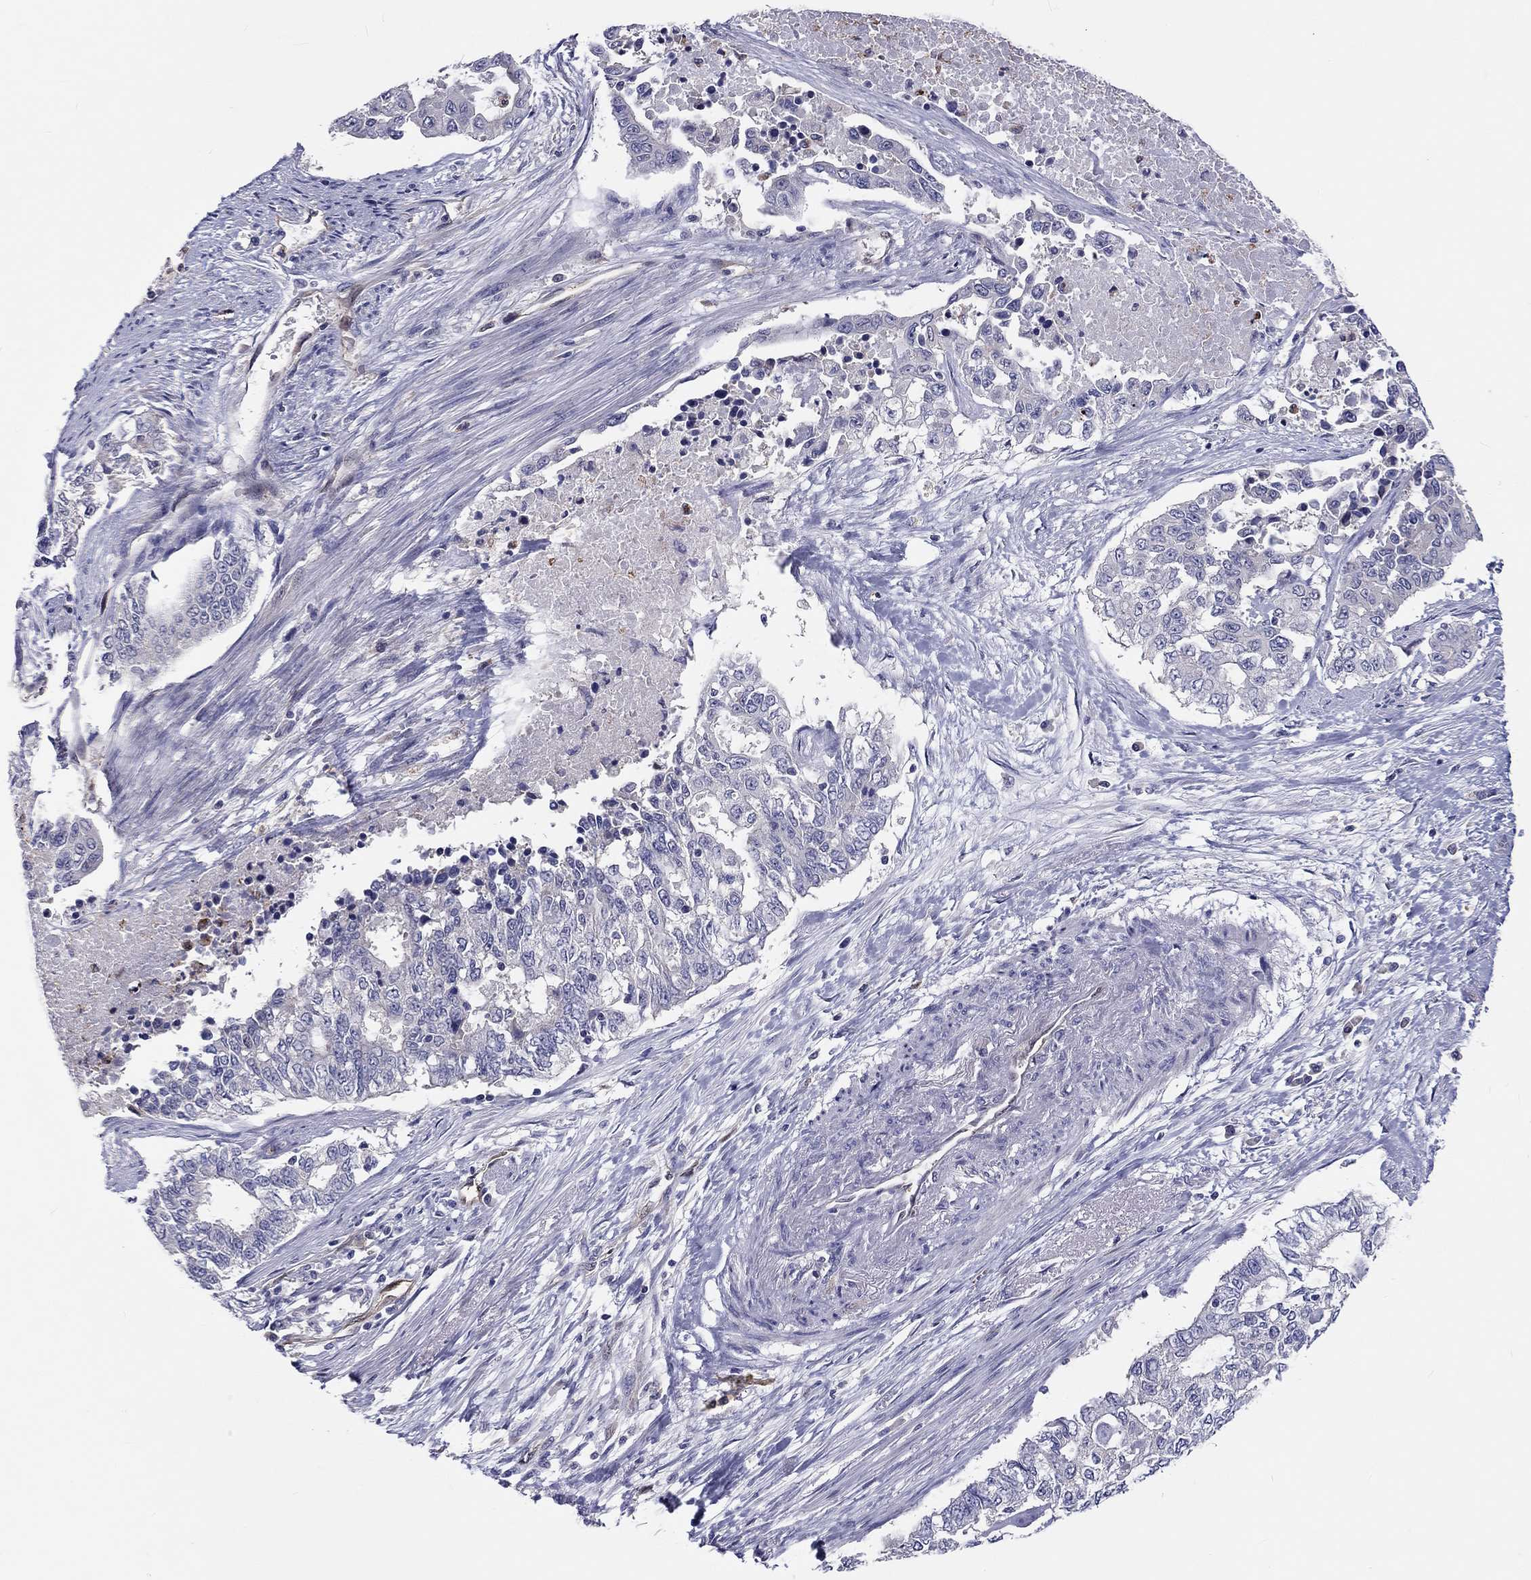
{"staining": {"intensity": "negative", "quantity": "none", "location": "none"}, "tissue": "endometrial cancer", "cell_type": "Tumor cells", "image_type": "cancer", "snomed": [{"axis": "morphology", "description": "Adenocarcinoma, NOS"}, {"axis": "topography", "description": "Uterus"}], "caption": "Image shows no protein positivity in tumor cells of endometrial cancer tissue.", "gene": "ABCG4", "patient": {"sex": "female", "age": 59}}